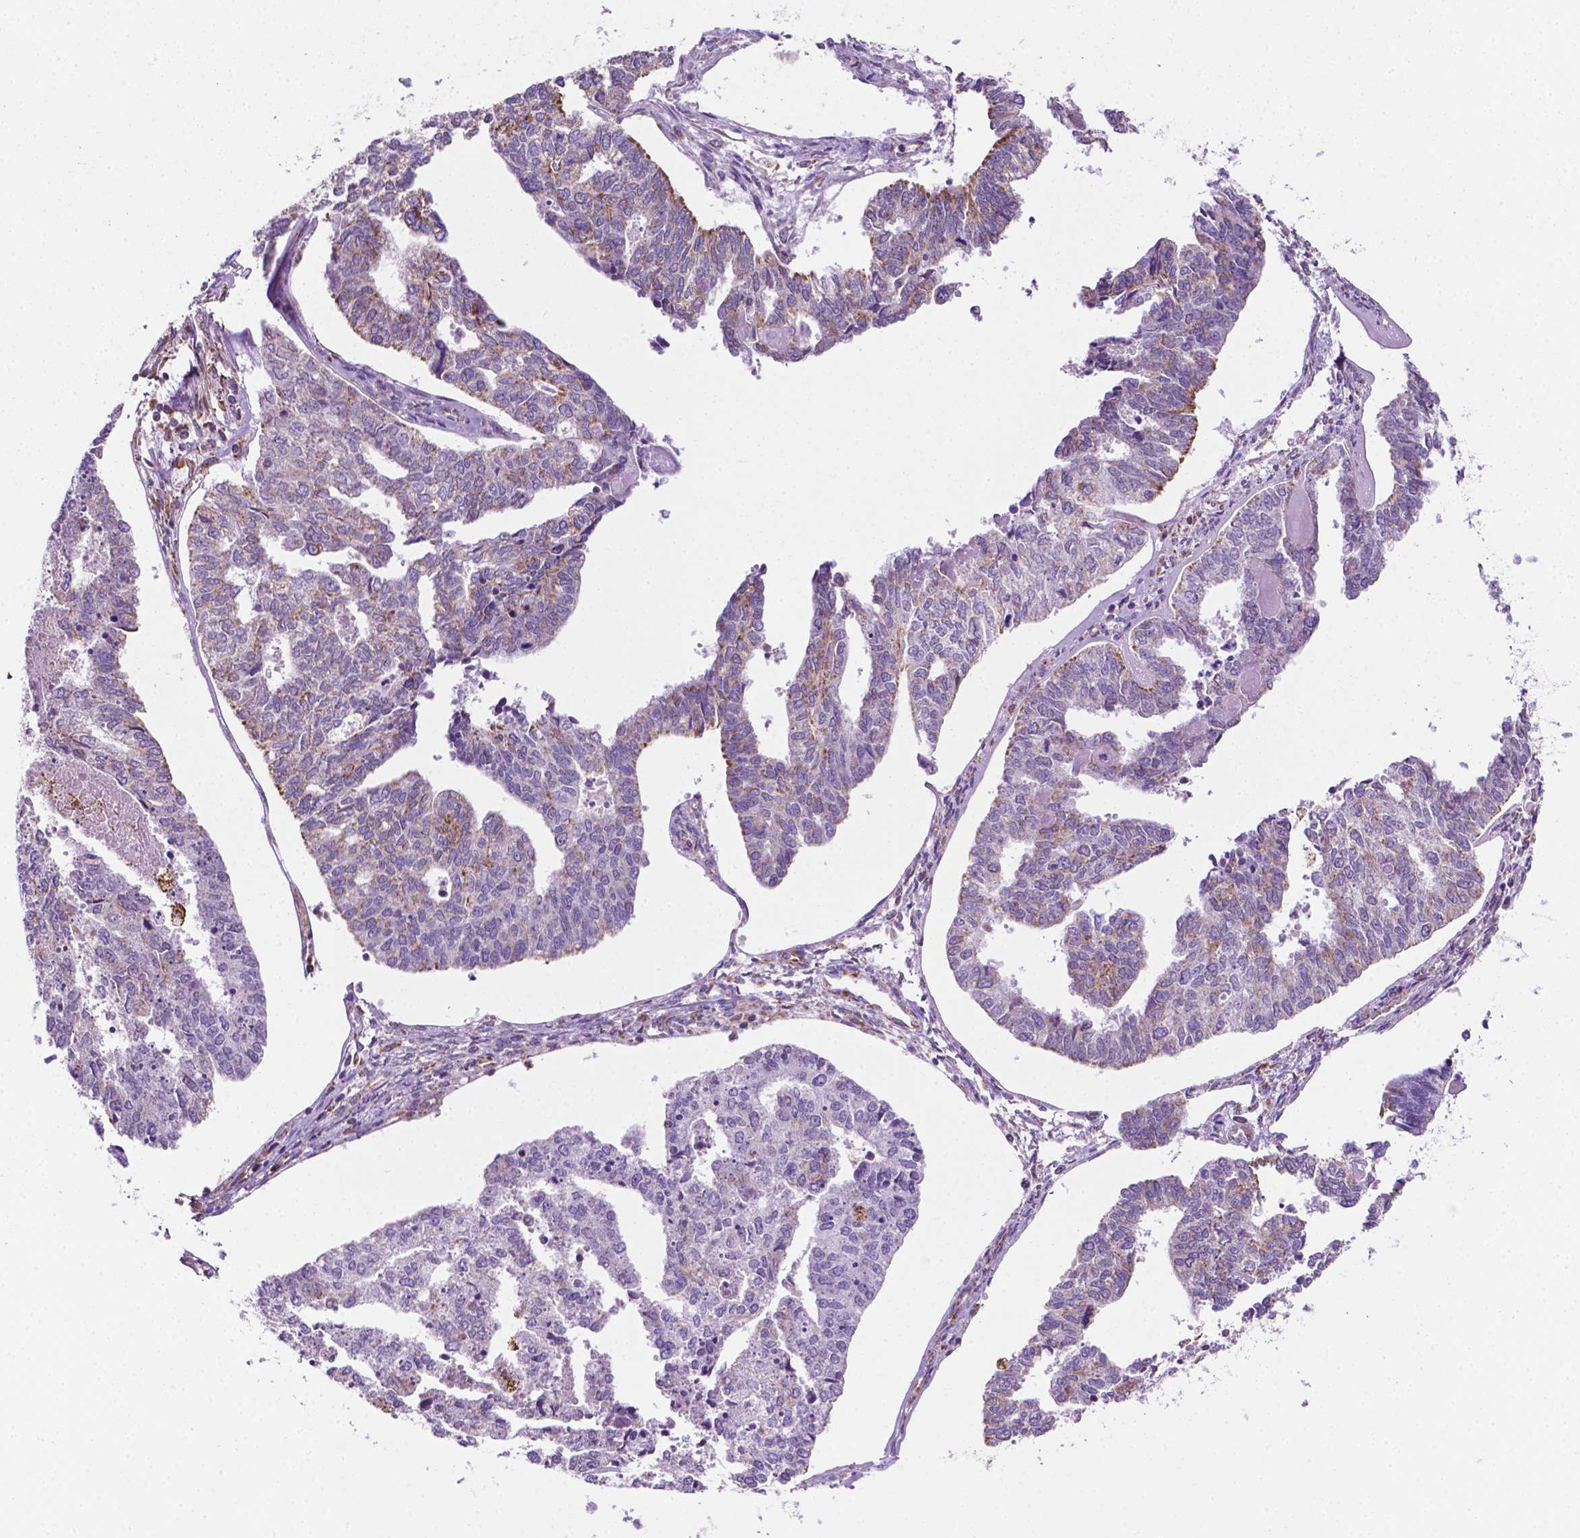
{"staining": {"intensity": "moderate", "quantity": "<25%", "location": "cytoplasmic/membranous"}, "tissue": "endometrial cancer", "cell_type": "Tumor cells", "image_type": "cancer", "snomed": [{"axis": "morphology", "description": "Adenocarcinoma, NOS"}, {"axis": "topography", "description": "Endometrium"}], "caption": "Protein expression by immunohistochemistry (IHC) shows moderate cytoplasmic/membranous staining in about <25% of tumor cells in endometrial adenocarcinoma.", "gene": "RMDN3", "patient": {"sex": "female", "age": 73}}